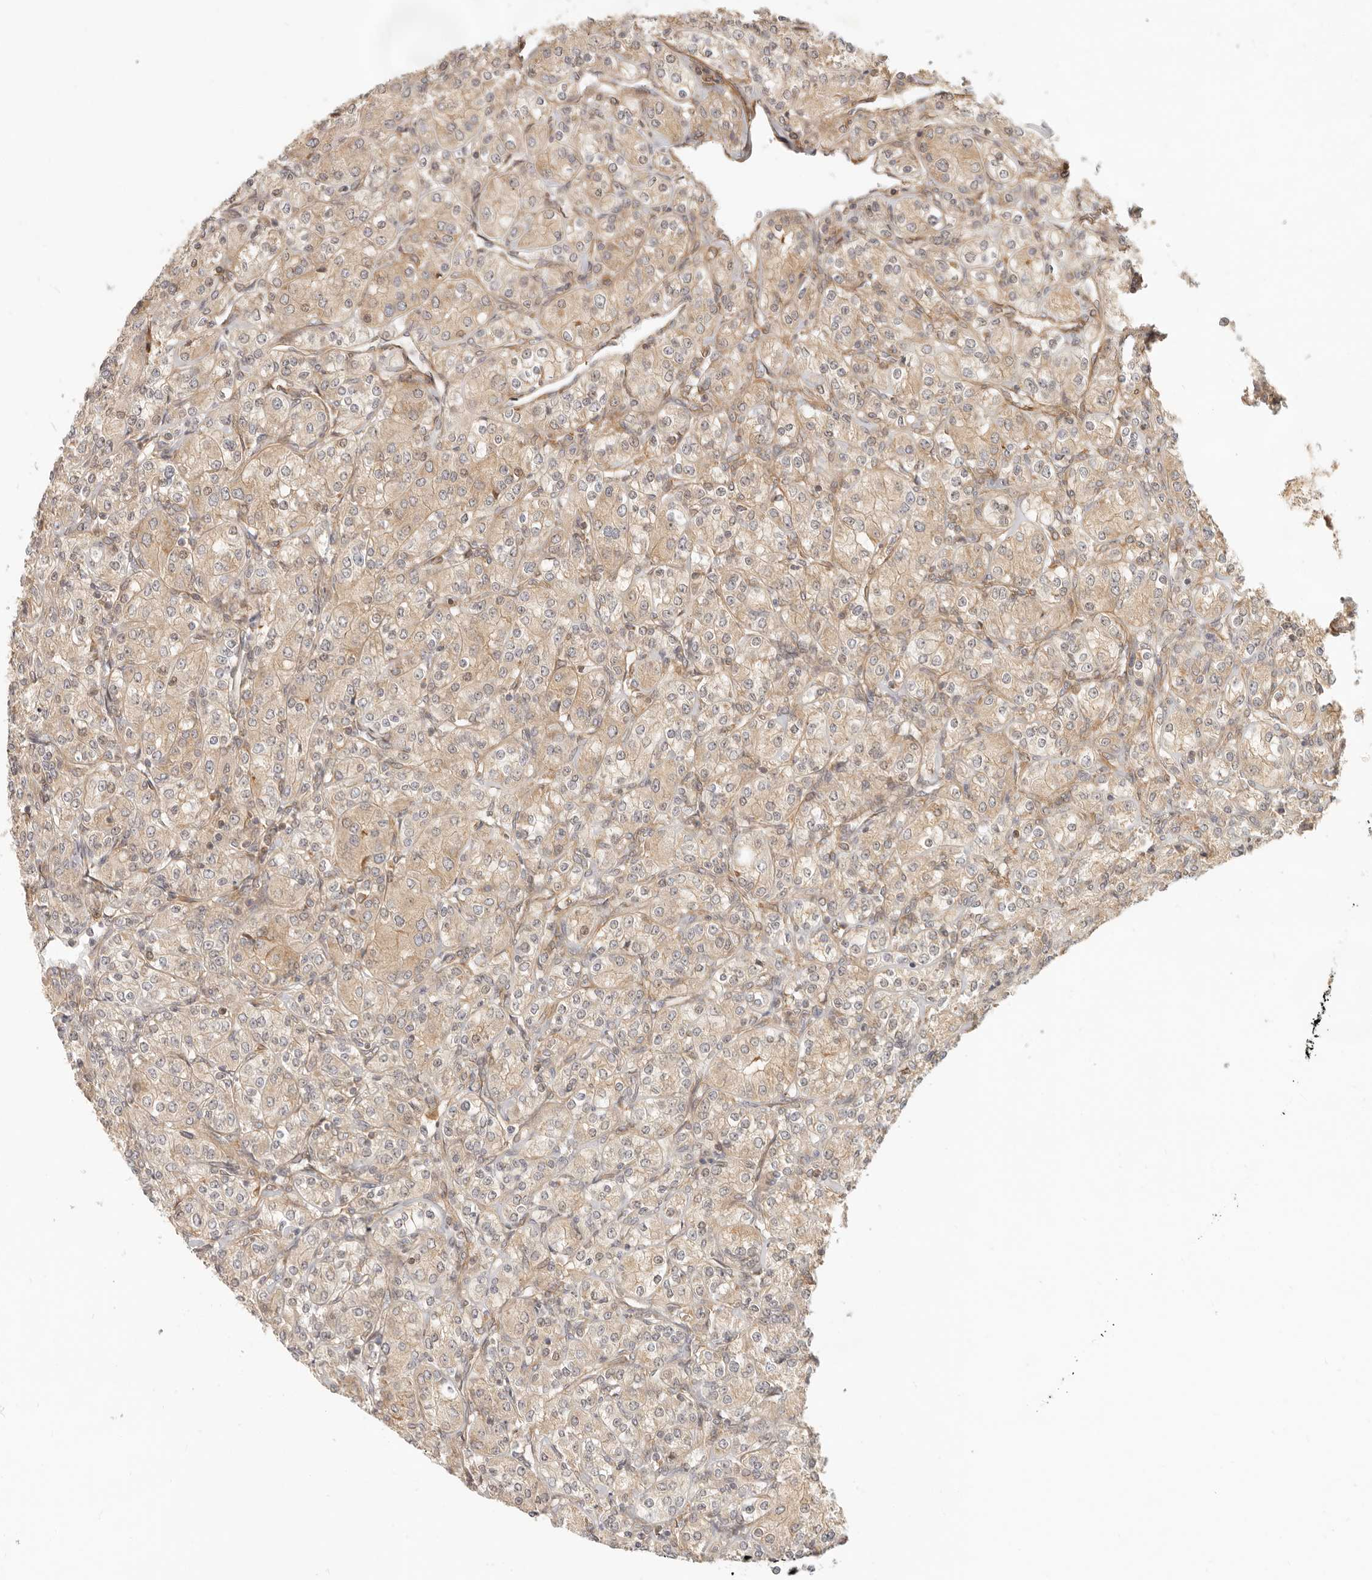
{"staining": {"intensity": "weak", "quantity": "25%-75%", "location": "cytoplasmic/membranous"}, "tissue": "renal cancer", "cell_type": "Tumor cells", "image_type": "cancer", "snomed": [{"axis": "morphology", "description": "Adenocarcinoma, NOS"}, {"axis": "topography", "description": "Kidney"}], "caption": "High-power microscopy captured an immunohistochemistry (IHC) image of renal cancer, revealing weak cytoplasmic/membranous positivity in about 25%-75% of tumor cells. The staining was performed using DAB (3,3'-diaminobenzidine), with brown indicating positive protein expression. Nuclei are stained blue with hematoxylin.", "gene": "UFSP1", "patient": {"sex": "male", "age": 77}}